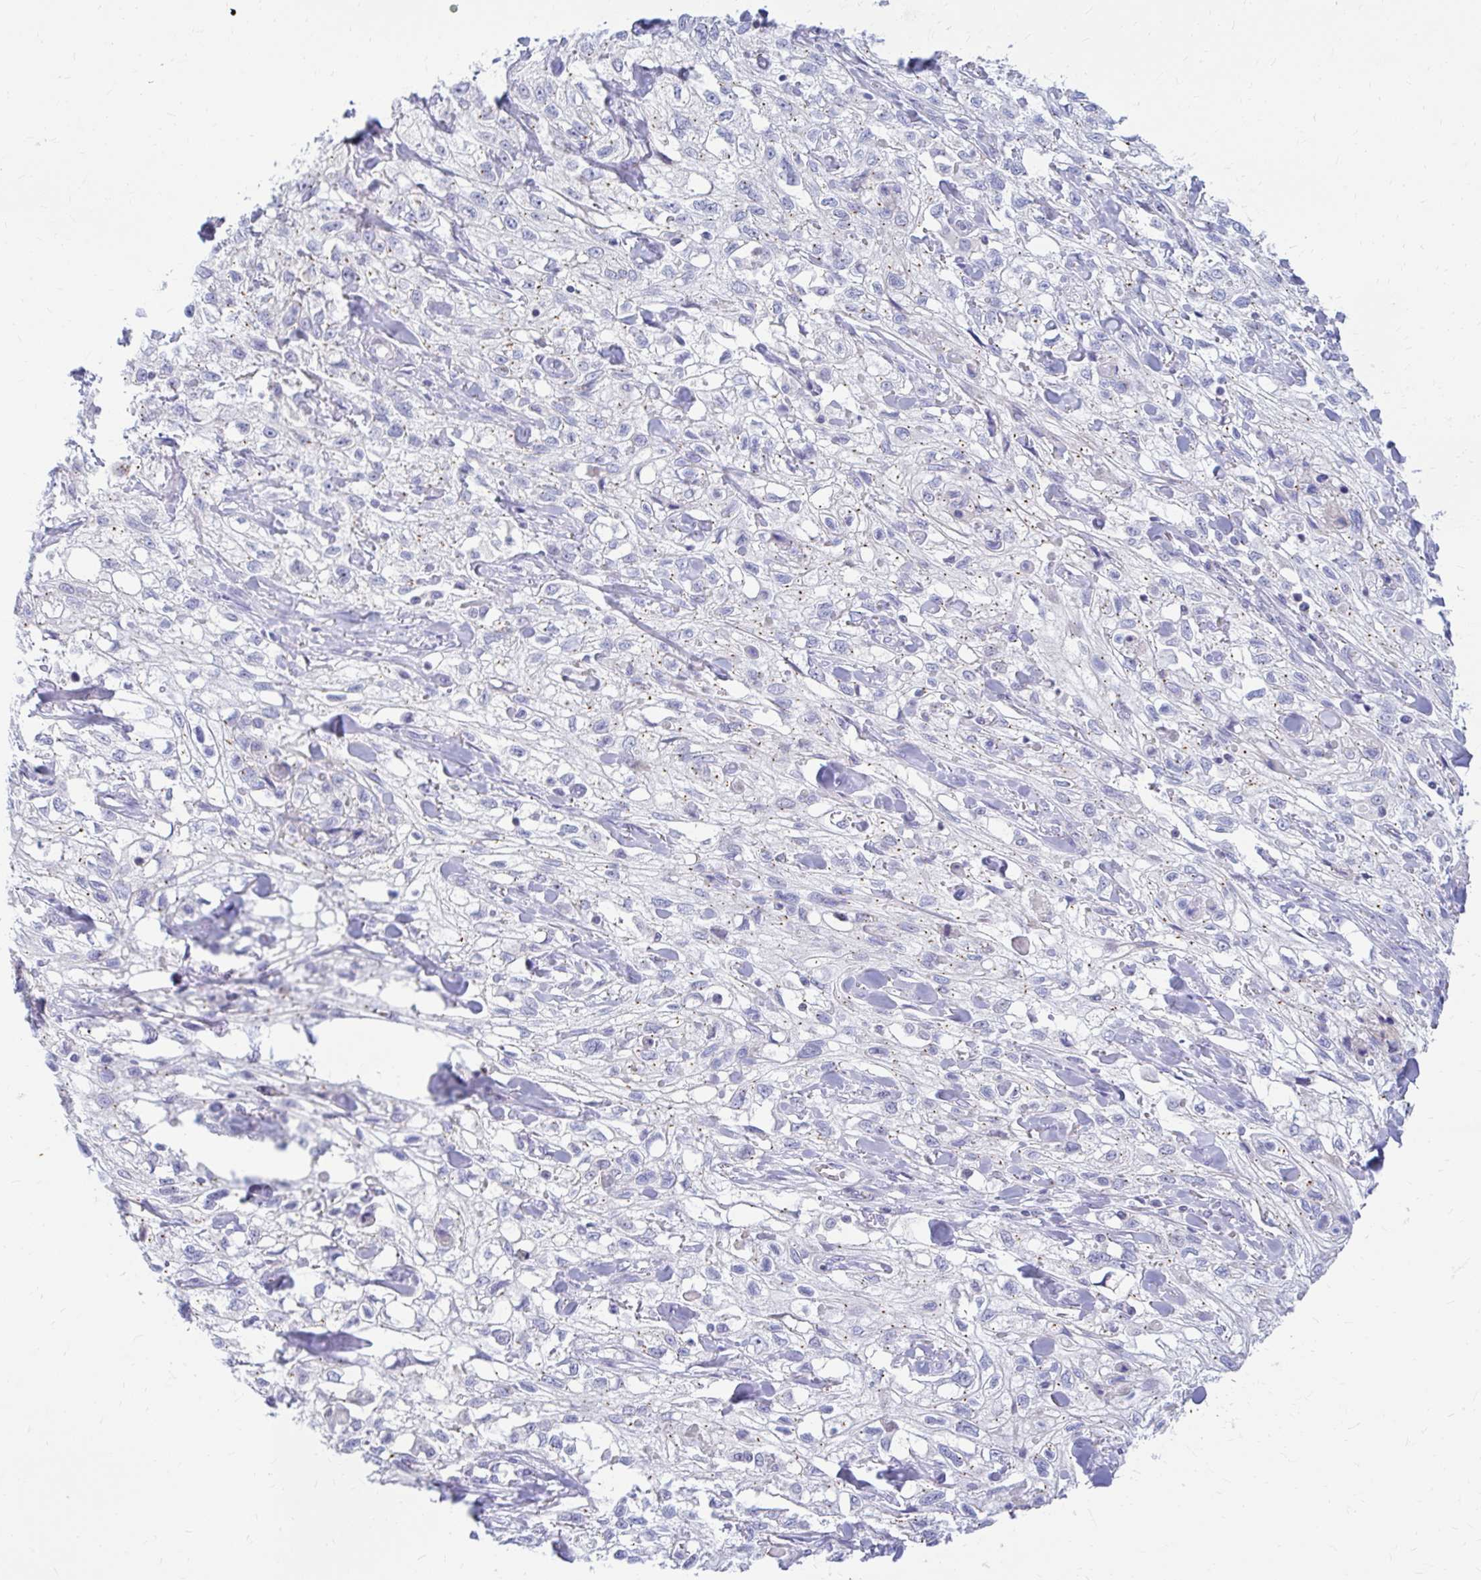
{"staining": {"intensity": "weak", "quantity": "<25%", "location": "cytoplasmic/membranous"}, "tissue": "skin cancer", "cell_type": "Tumor cells", "image_type": "cancer", "snomed": [{"axis": "morphology", "description": "Squamous cell carcinoma, NOS"}, {"axis": "topography", "description": "Skin"}, {"axis": "topography", "description": "Vulva"}], "caption": "The image exhibits no significant staining in tumor cells of skin squamous cell carcinoma.", "gene": "RADIL", "patient": {"sex": "female", "age": 86}}